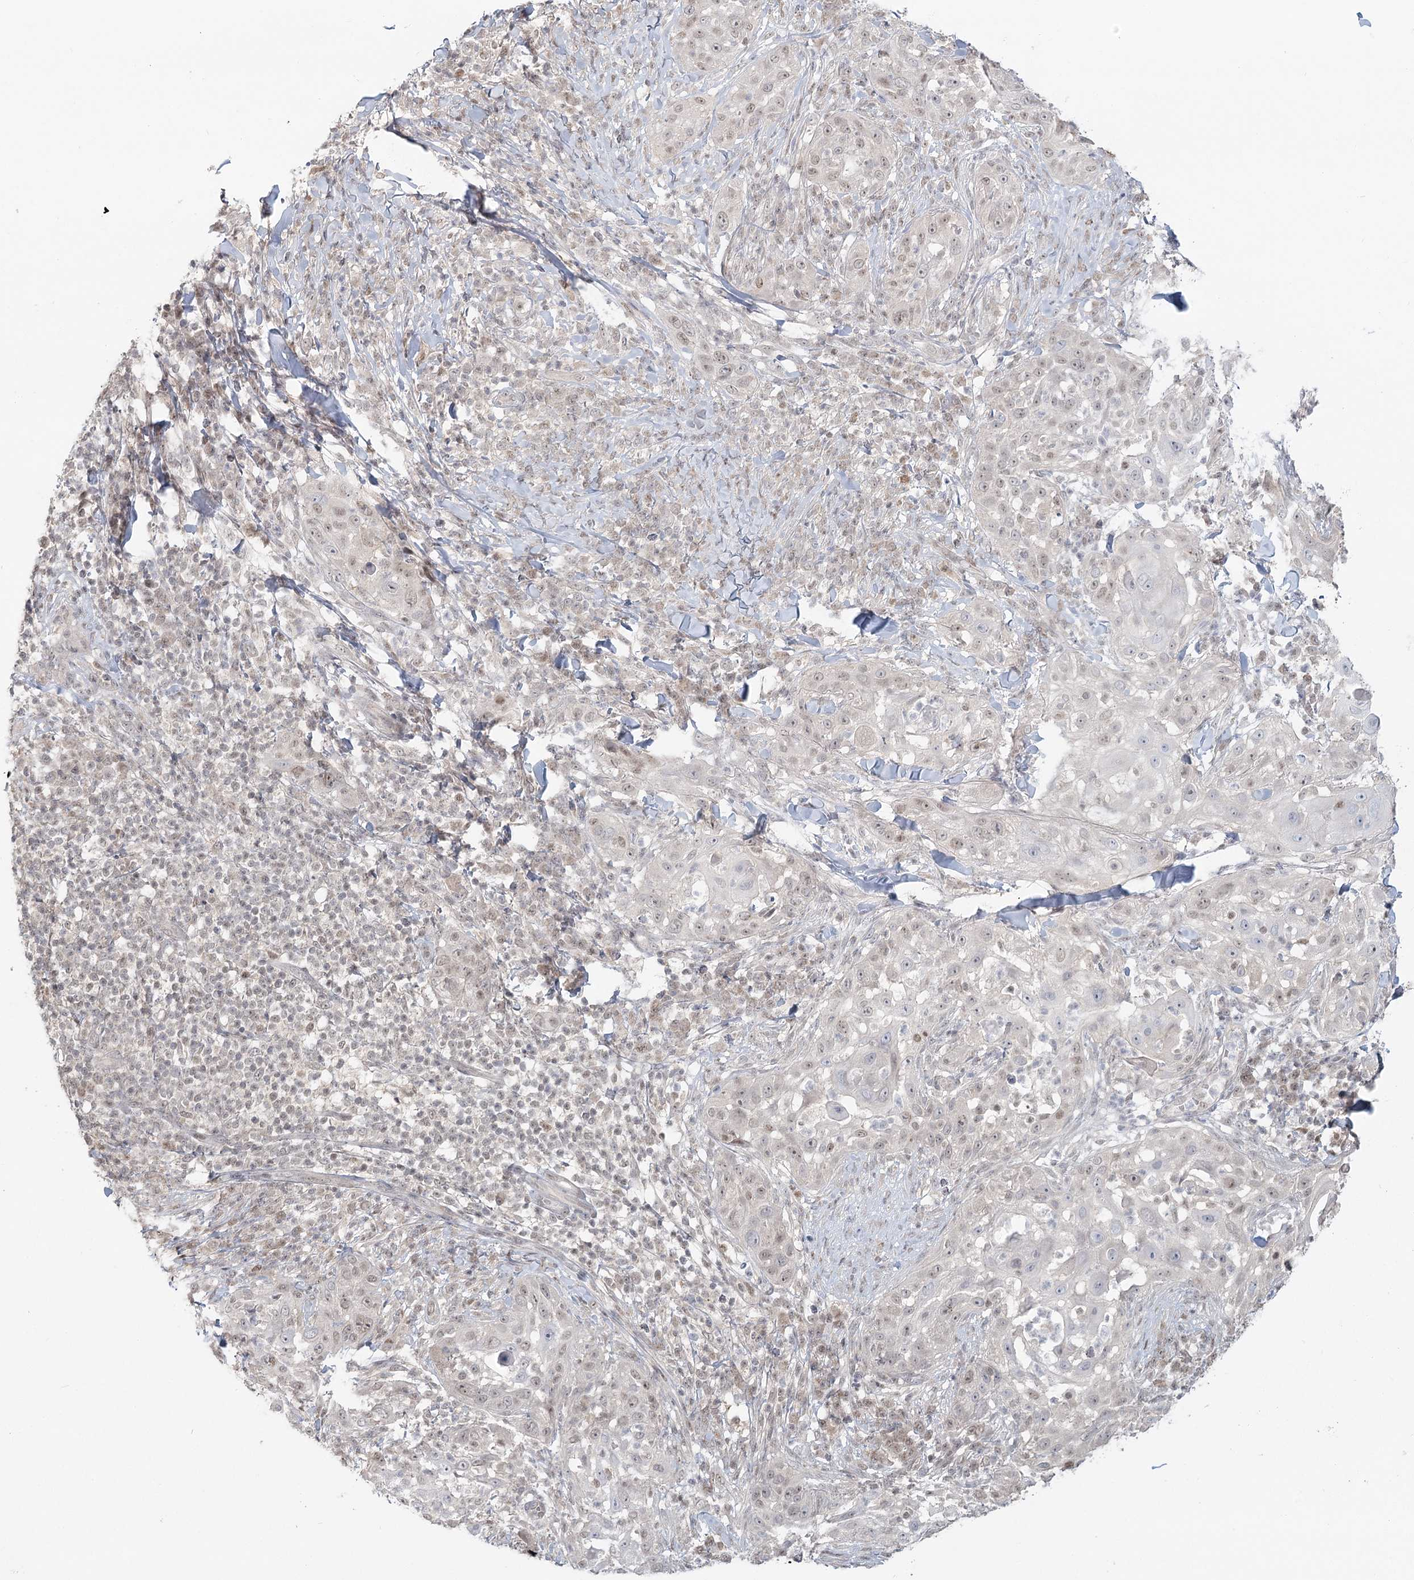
{"staining": {"intensity": "weak", "quantity": "<25%", "location": "nuclear"}, "tissue": "skin cancer", "cell_type": "Tumor cells", "image_type": "cancer", "snomed": [{"axis": "morphology", "description": "Squamous cell carcinoma, NOS"}, {"axis": "topography", "description": "Skin"}], "caption": "Immunohistochemistry (IHC) photomicrograph of neoplastic tissue: skin cancer stained with DAB (3,3'-diaminobenzidine) displays no significant protein positivity in tumor cells. Brightfield microscopy of IHC stained with DAB (3,3'-diaminobenzidine) (brown) and hematoxylin (blue), captured at high magnification.", "gene": "R3HCC1L", "patient": {"sex": "female", "age": 44}}